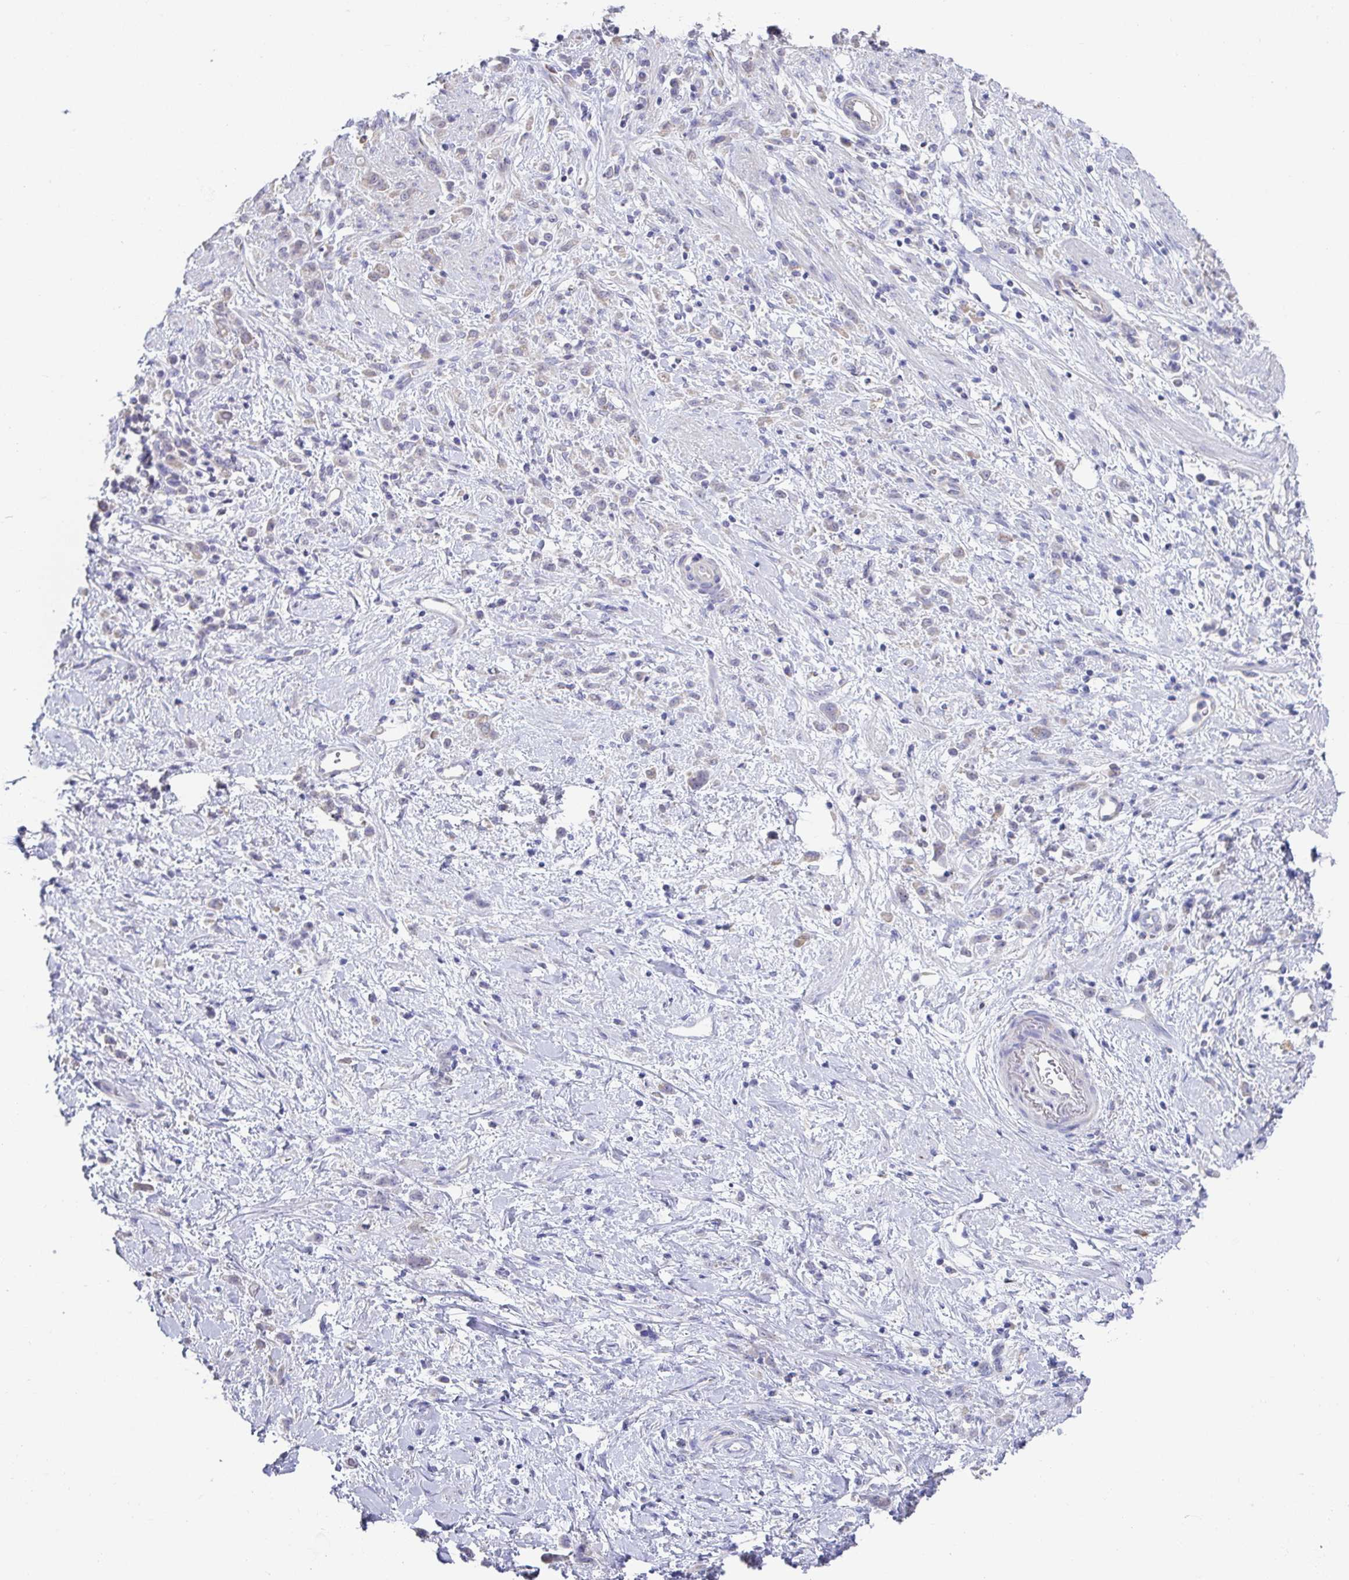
{"staining": {"intensity": "negative", "quantity": "none", "location": "none"}, "tissue": "stomach cancer", "cell_type": "Tumor cells", "image_type": "cancer", "snomed": [{"axis": "morphology", "description": "Adenocarcinoma, NOS"}, {"axis": "topography", "description": "Stomach"}], "caption": "This histopathology image is of adenocarcinoma (stomach) stained with immunohistochemistry (IHC) to label a protein in brown with the nuclei are counter-stained blue. There is no positivity in tumor cells.", "gene": "CXCR1", "patient": {"sex": "female", "age": 60}}